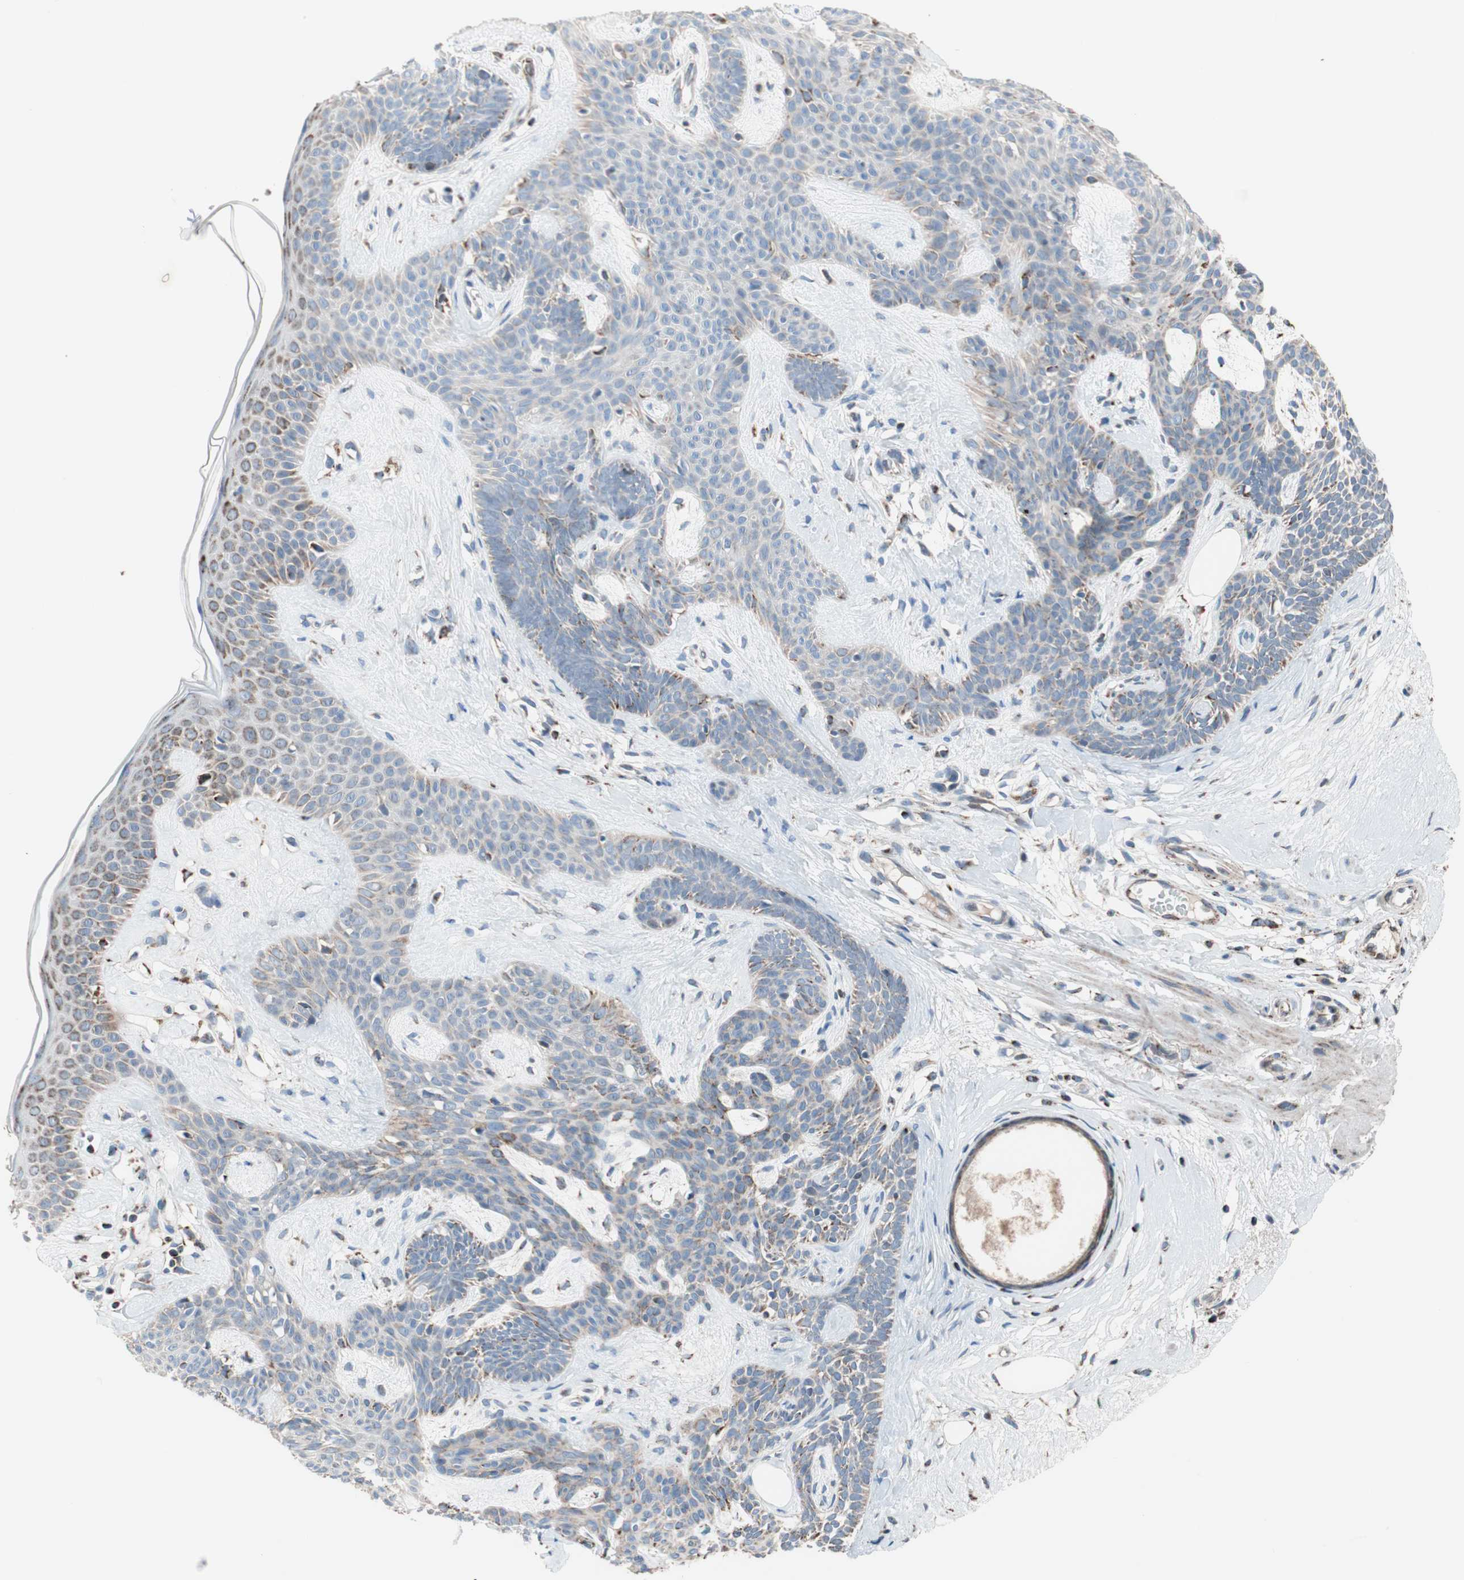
{"staining": {"intensity": "moderate", "quantity": "<25%", "location": "cytoplasmic/membranous"}, "tissue": "skin cancer", "cell_type": "Tumor cells", "image_type": "cancer", "snomed": [{"axis": "morphology", "description": "Developmental malformation"}, {"axis": "morphology", "description": "Basal cell carcinoma"}, {"axis": "topography", "description": "Skin"}], "caption": "Brown immunohistochemical staining in basal cell carcinoma (skin) reveals moderate cytoplasmic/membranous staining in about <25% of tumor cells.", "gene": "PCSK4", "patient": {"sex": "female", "age": 62}}